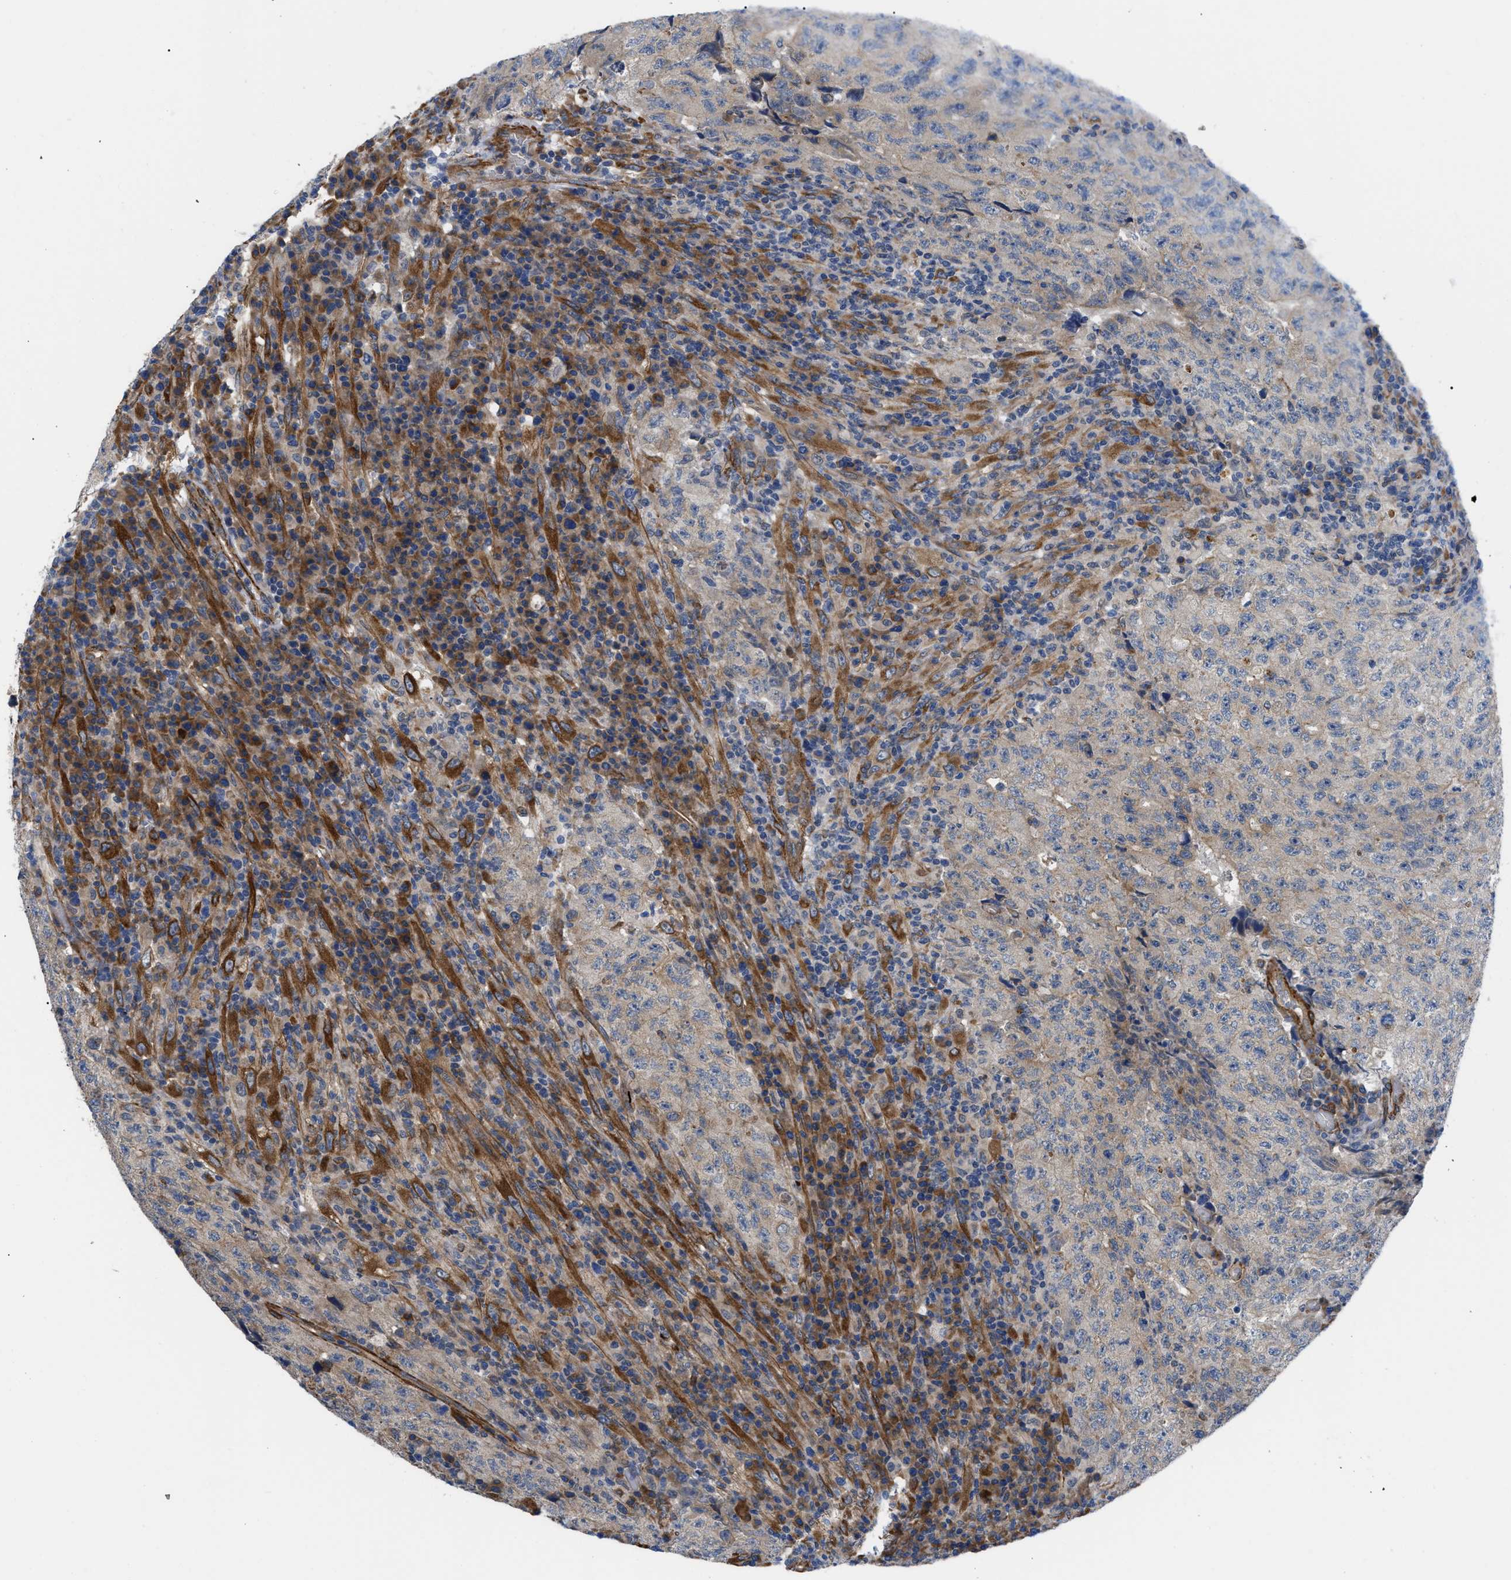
{"staining": {"intensity": "weak", "quantity": "25%-75%", "location": "cytoplasmic/membranous"}, "tissue": "testis cancer", "cell_type": "Tumor cells", "image_type": "cancer", "snomed": [{"axis": "morphology", "description": "Necrosis, NOS"}, {"axis": "morphology", "description": "Carcinoma, Embryonal, NOS"}, {"axis": "topography", "description": "Testis"}], "caption": "This image displays immunohistochemistry staining of testis cancer, with low weak cytoplasmic/membranous staining in approximately 25%-75% of tumor cells.", "gene": "MYO10", "patient": {"sex": "male", "age": 19}}